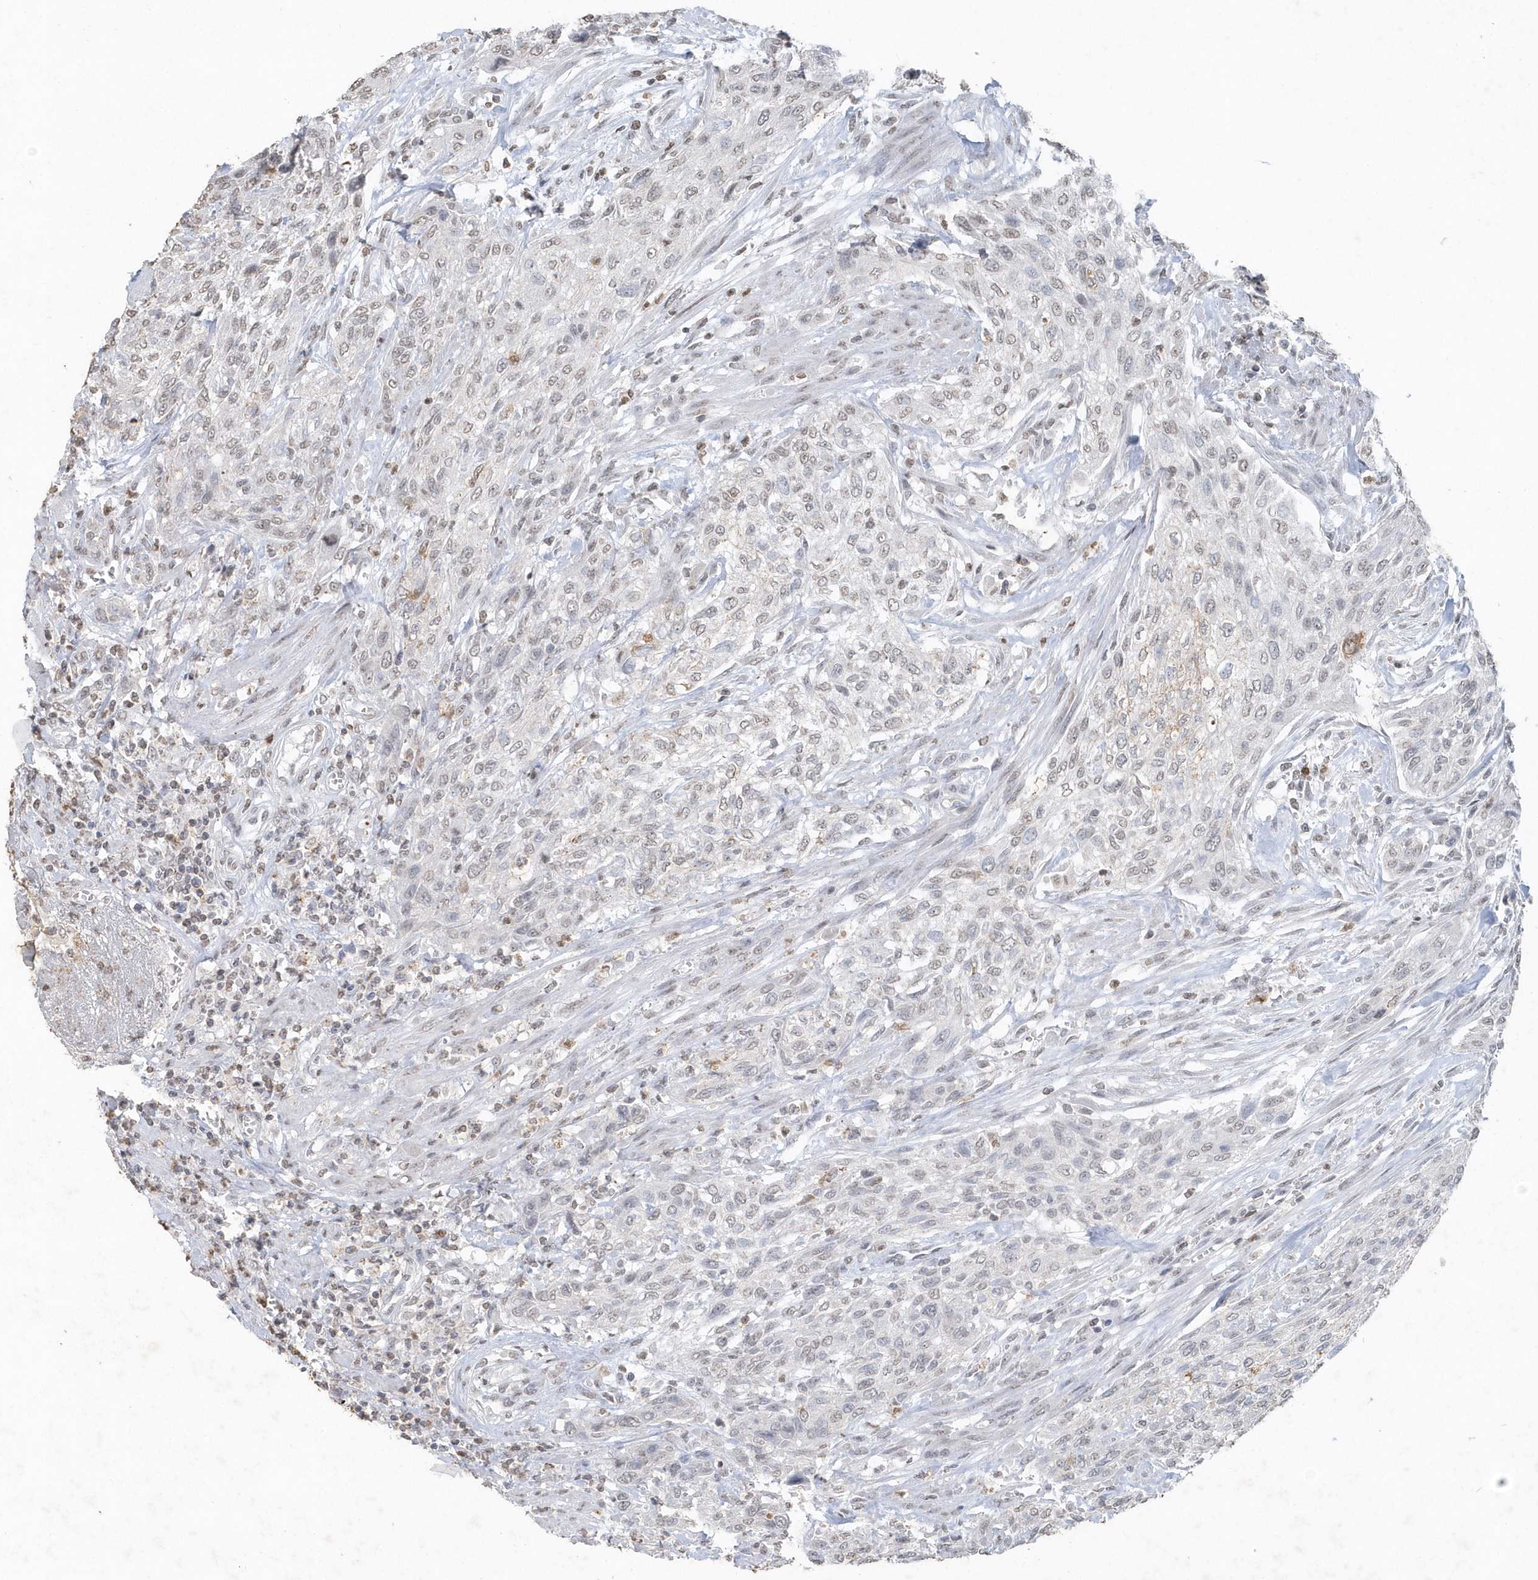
{"staining": {"intensity": "weak", "quantity": ">75%", "location": "nuclear"}, "tissue": "urothelial cancer", "cell_type": "Tumor cells", "image_type": "cancer", "snomed": [{"axis": "morphology", "description": "Urothelial carcinoma, High grade"}, {"axis": "topography", "description": "Urinary bladder"}], "caption": "Protein expression analysis of human urothelial carcinoma (high-grade) reveals weak nuclear expression in approximately >75% of tumor cells.", "gene": "PDCD1", "patient": {"sex": "male", "age": 35}}